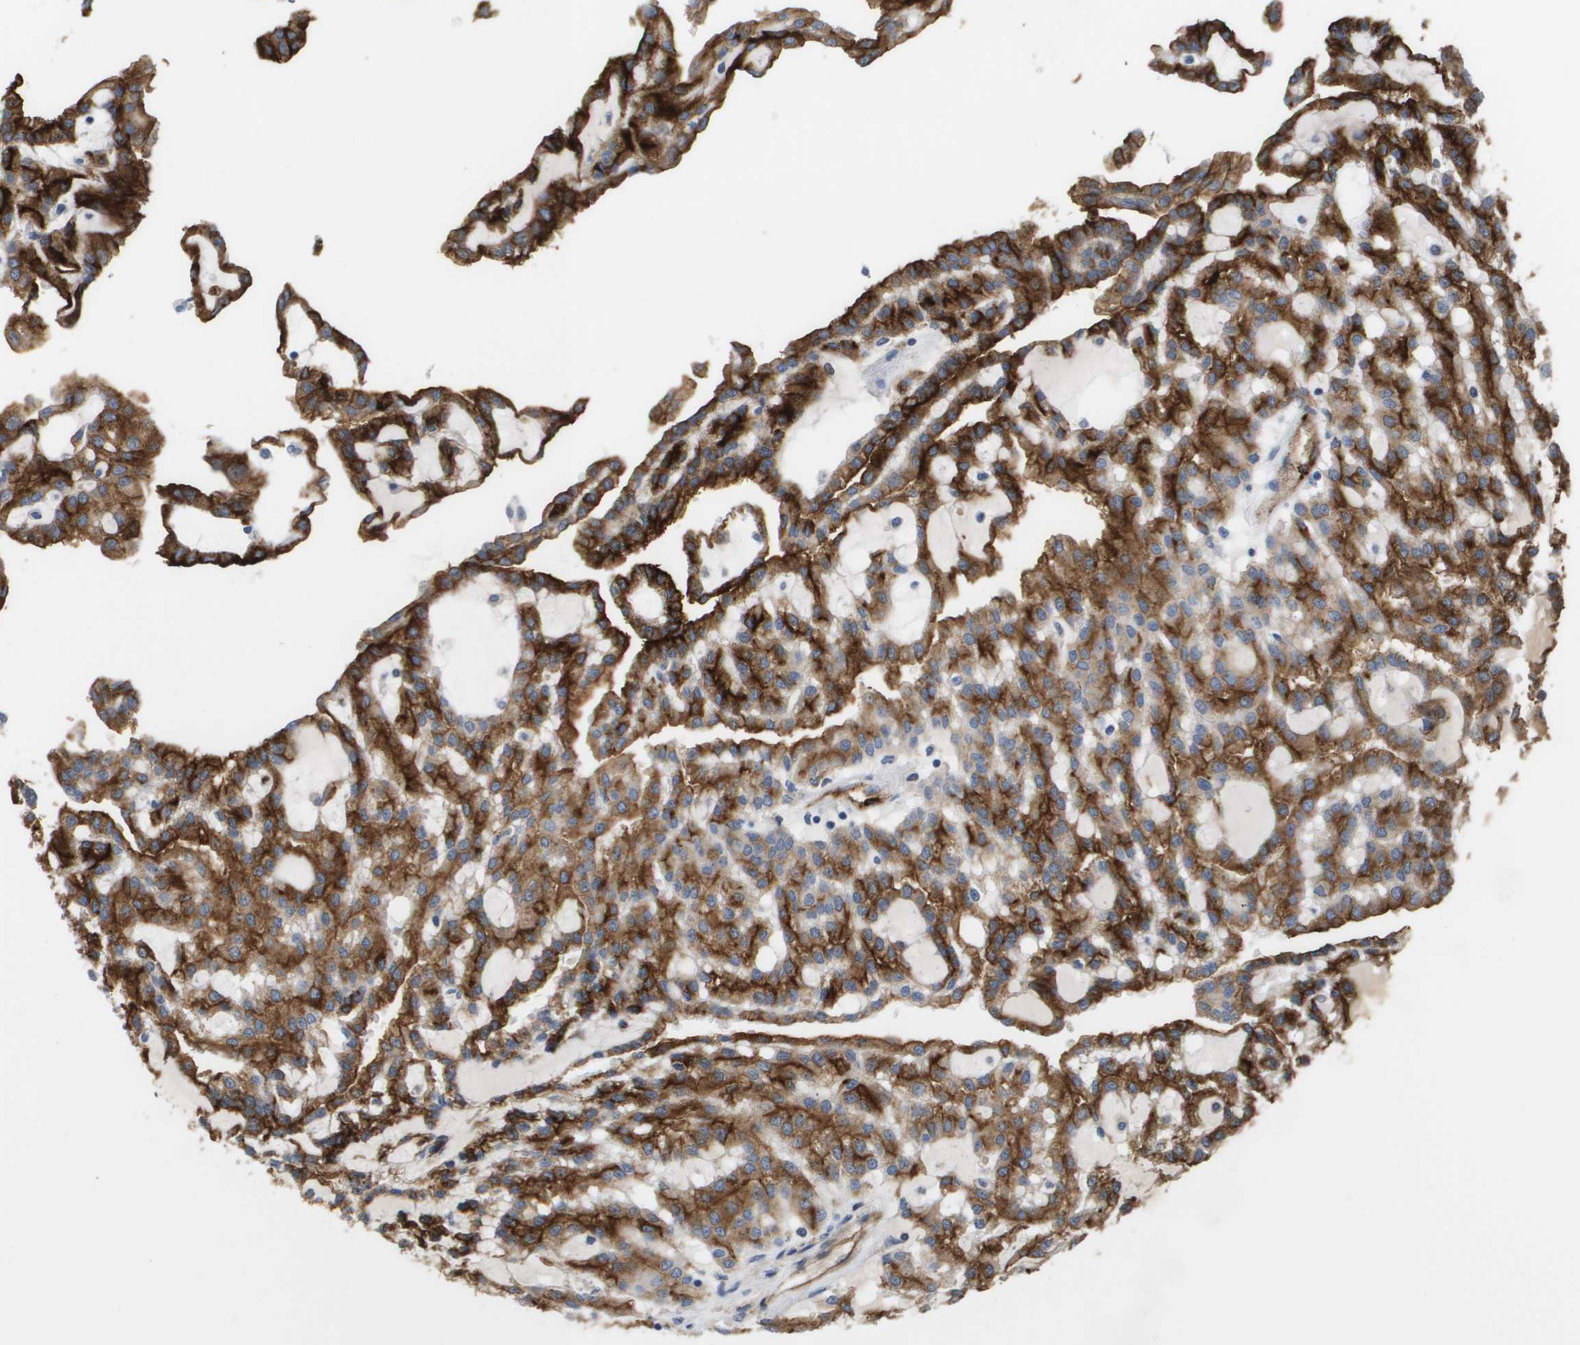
{"staining": {"intensity": "strong", "quantity": ">75%", "location": "cytoplasmic/membranous"}, "tissue": "renal cancer", "cell_type": "Tumor cells", "image_type": "cancer", "snomed": [{"axis": "morphology", "description": "Adenocarcinoma, NOS"}, {"axis": "topography", "description": "Kidney"}], "caption": "Immunohistochemistry (IHC) staining of renal adenocarcinoma, which demonstrates high levels of strong cytoplasmic/membranous positivity in approximately >75% of tumor cells indicating strong cytoplasmic/membranous protein positivity. The staining was performed using DAB (3,3'-diaminobenzidine) (brown) for protein detection and nuclei were counterstained in hematoxylin (blue).", "gene": "ANGPT2", "patient": {"sex": "male", "age": 63}}